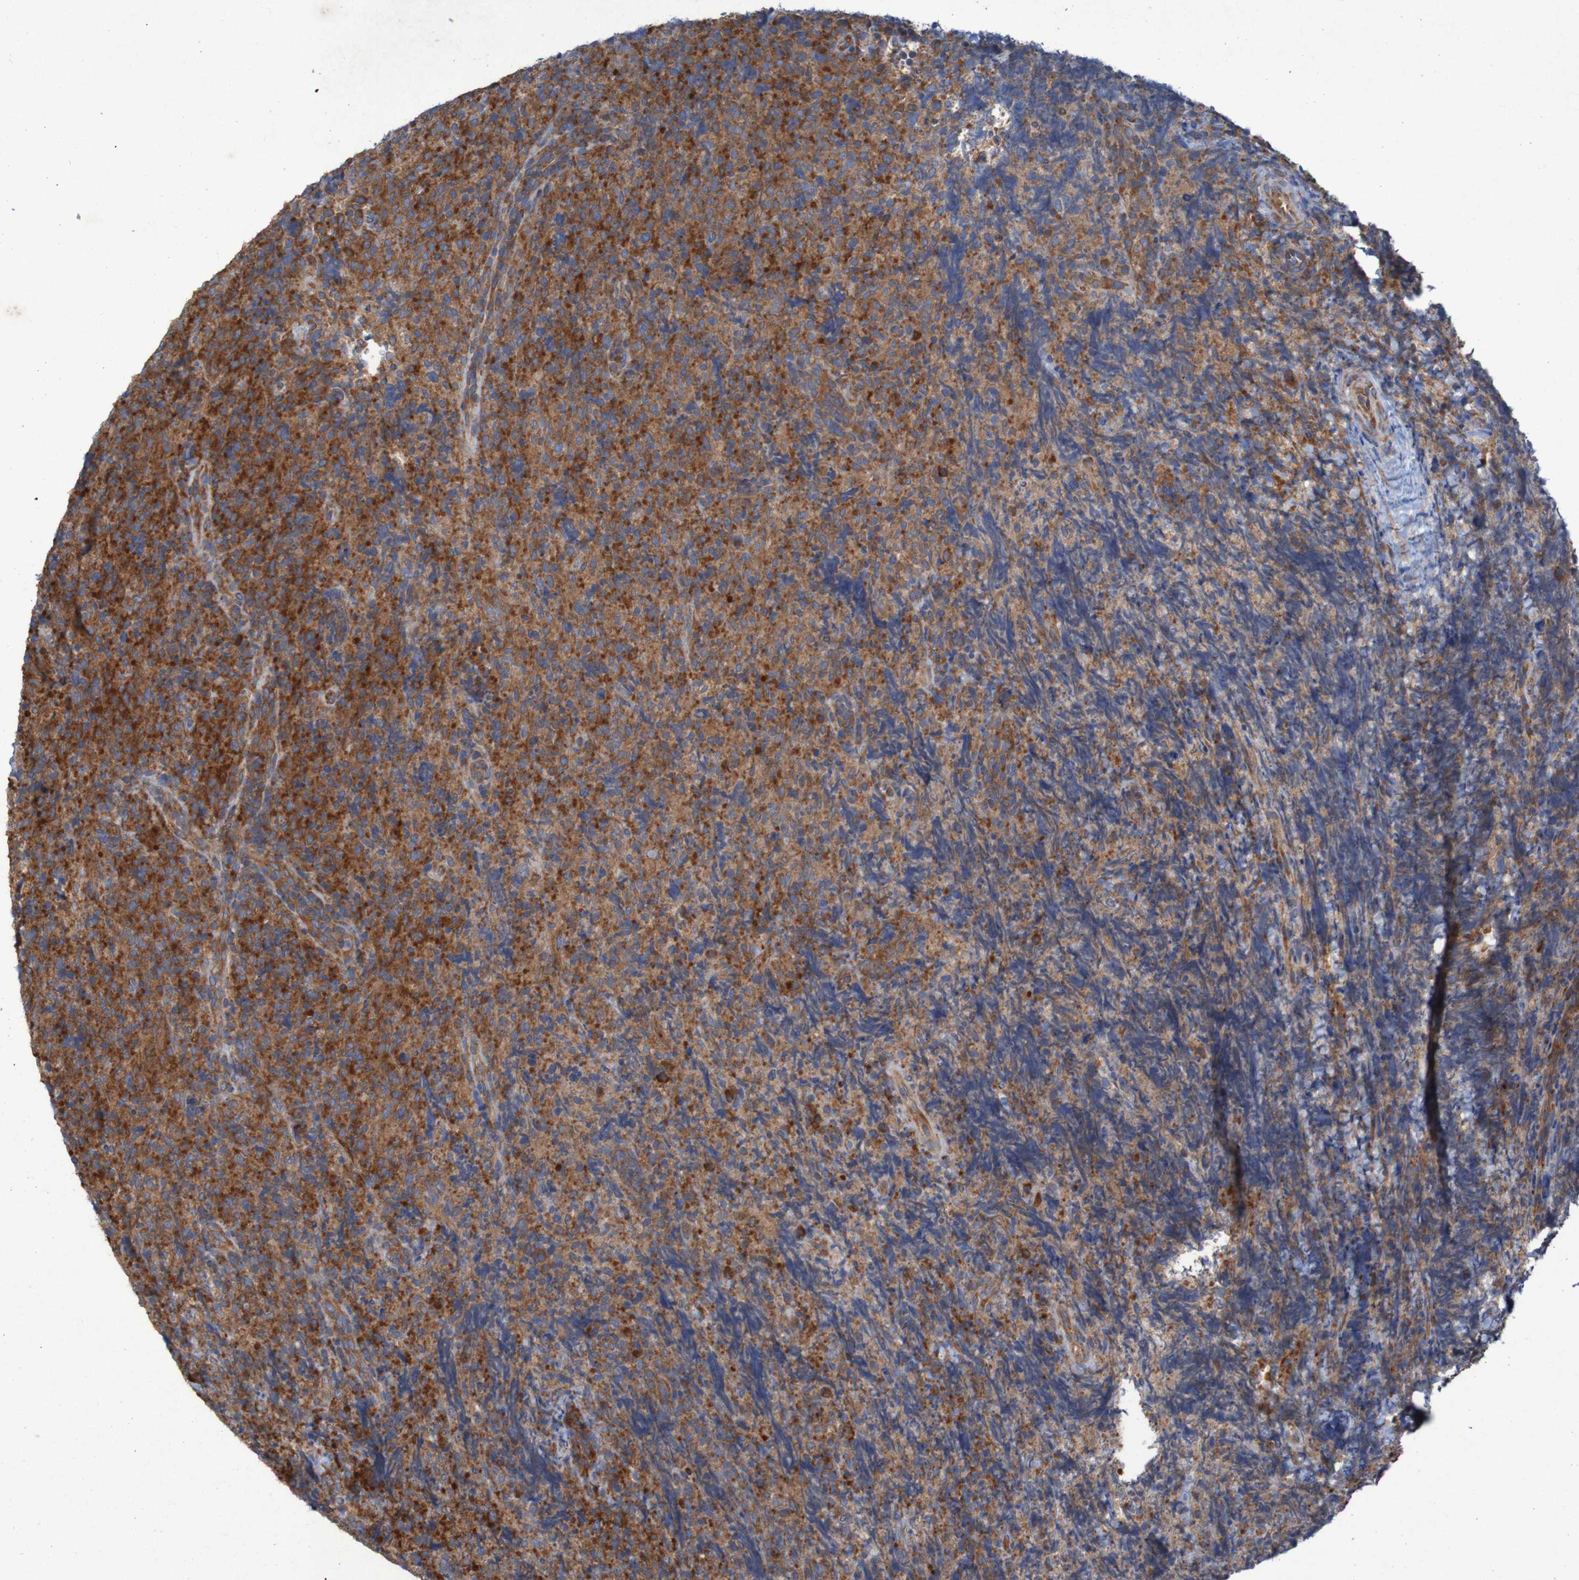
{"staining": {"intensity": "strong", "quantity": "25%-75%", "location": "cytoplasmic/membranous"}, "tissue": "lymphoma", "cell_type": "Tumor cells", "image_type": "cancer", "snomed": [{"axis": "morphology", "description": "Malignant lymphoma, non-Hodgkin's type, High grade"}, {"axis": "topography", "description": "Tonsil"}], "caption": "IHC (DAB (3,3'-diaminobenzidine)) staining of human malignant lymphoma, non-Hodgkin's type (high-grade) displays strong cytoplasmic/membranous protein positivity in about 25%-75% of tumor cells.", "gene": "RPL10", "patient": {"sex": "female", "age": 36}}